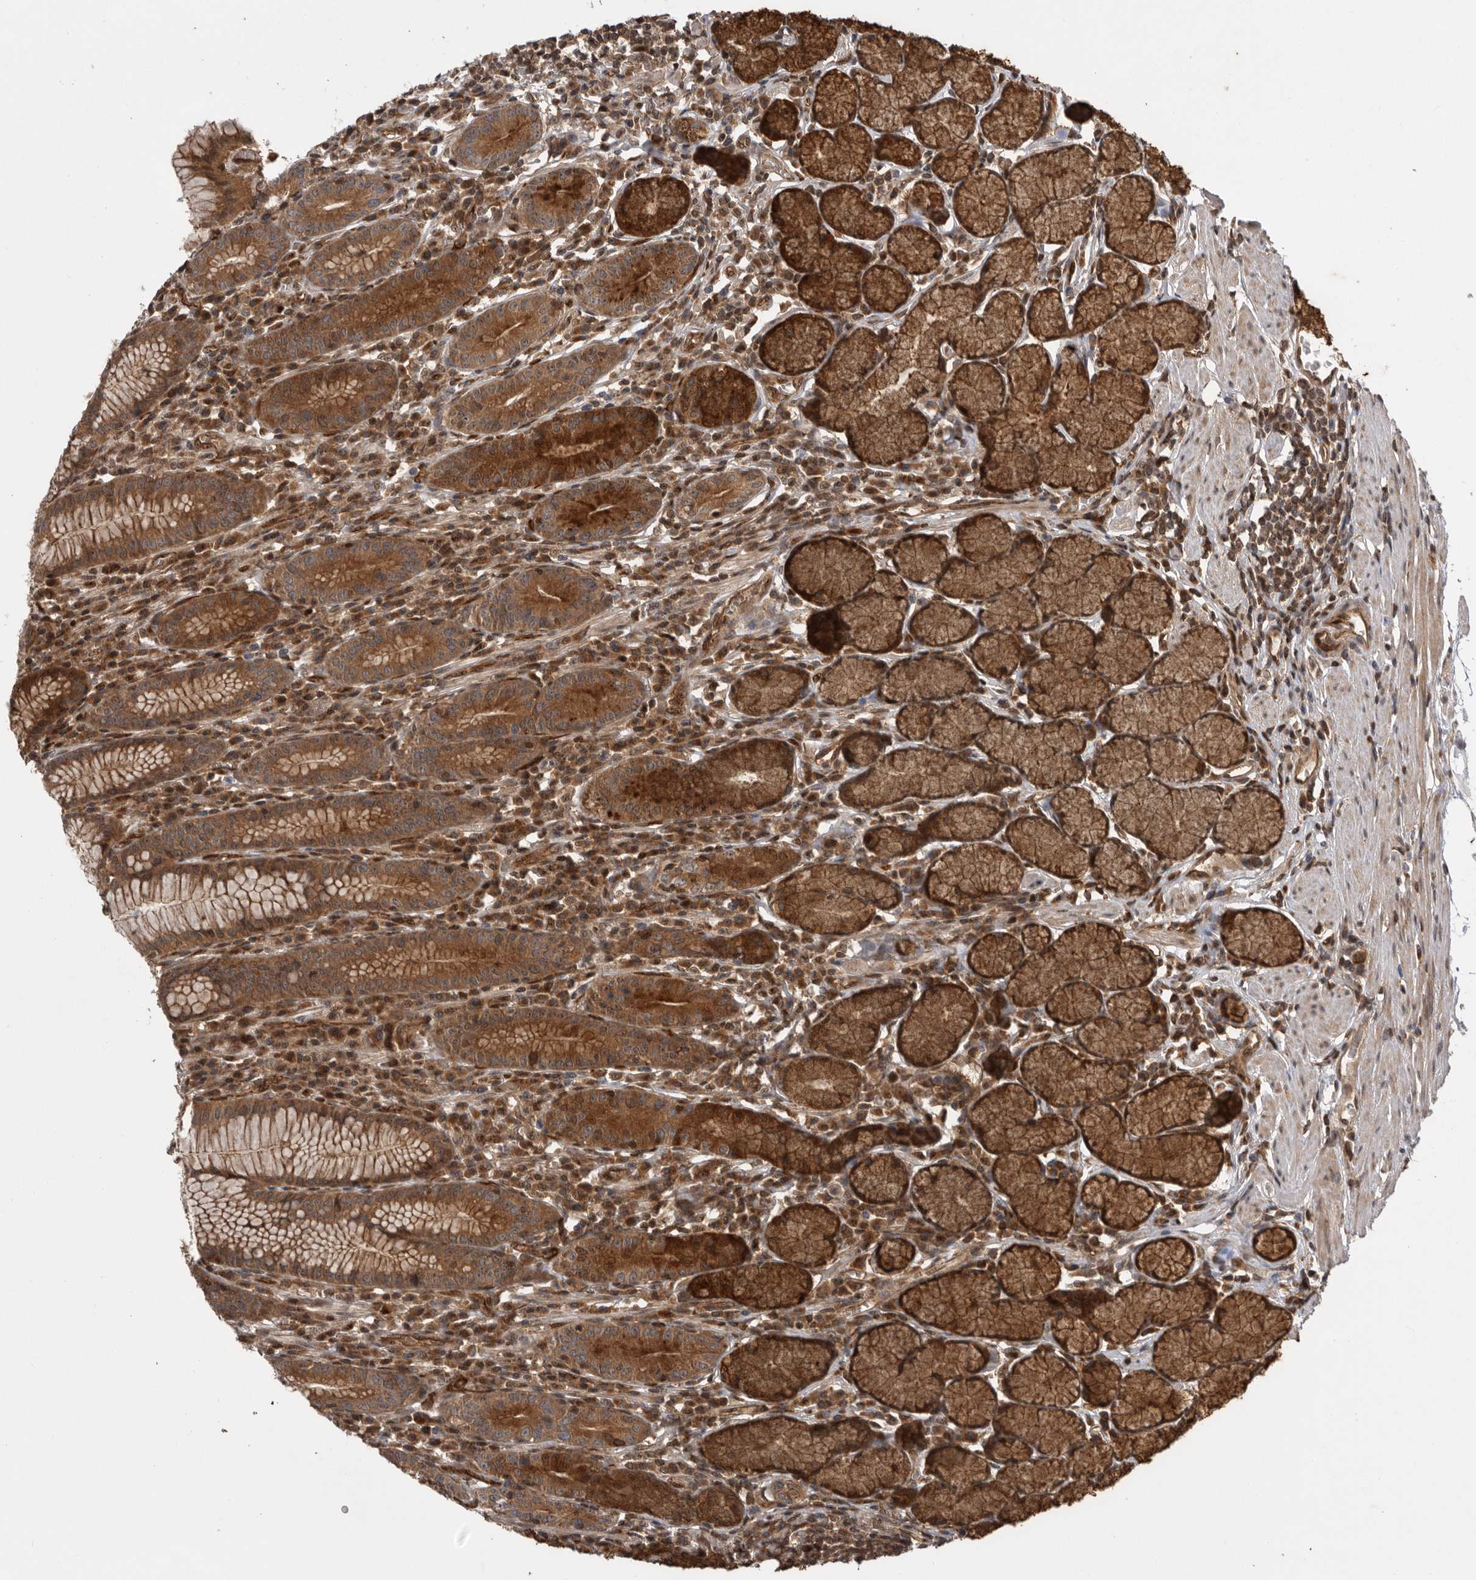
{"staining": {"intensity": "moderate", "quantity": ">75%", "location": "cytoplasmic/membranous"}, "tissue": "stomach", "cell_type": "Glandular cells", "image_type": "normal", "snomed": [{"axis": "morphology", "description": "Normal tissue, NOS"}, {"axis": "topography", "description": "Stomach"}], "caption": "Protein expression analysis of normal human stomach reveals moderate cytoplasmic/membranous staining in approximately >75% of glandular cells. The protein is shown in brown color, while the nuclei are stained blue.", "gene": "DHDDS", "patient": {"sex": "male", "age": 55}}